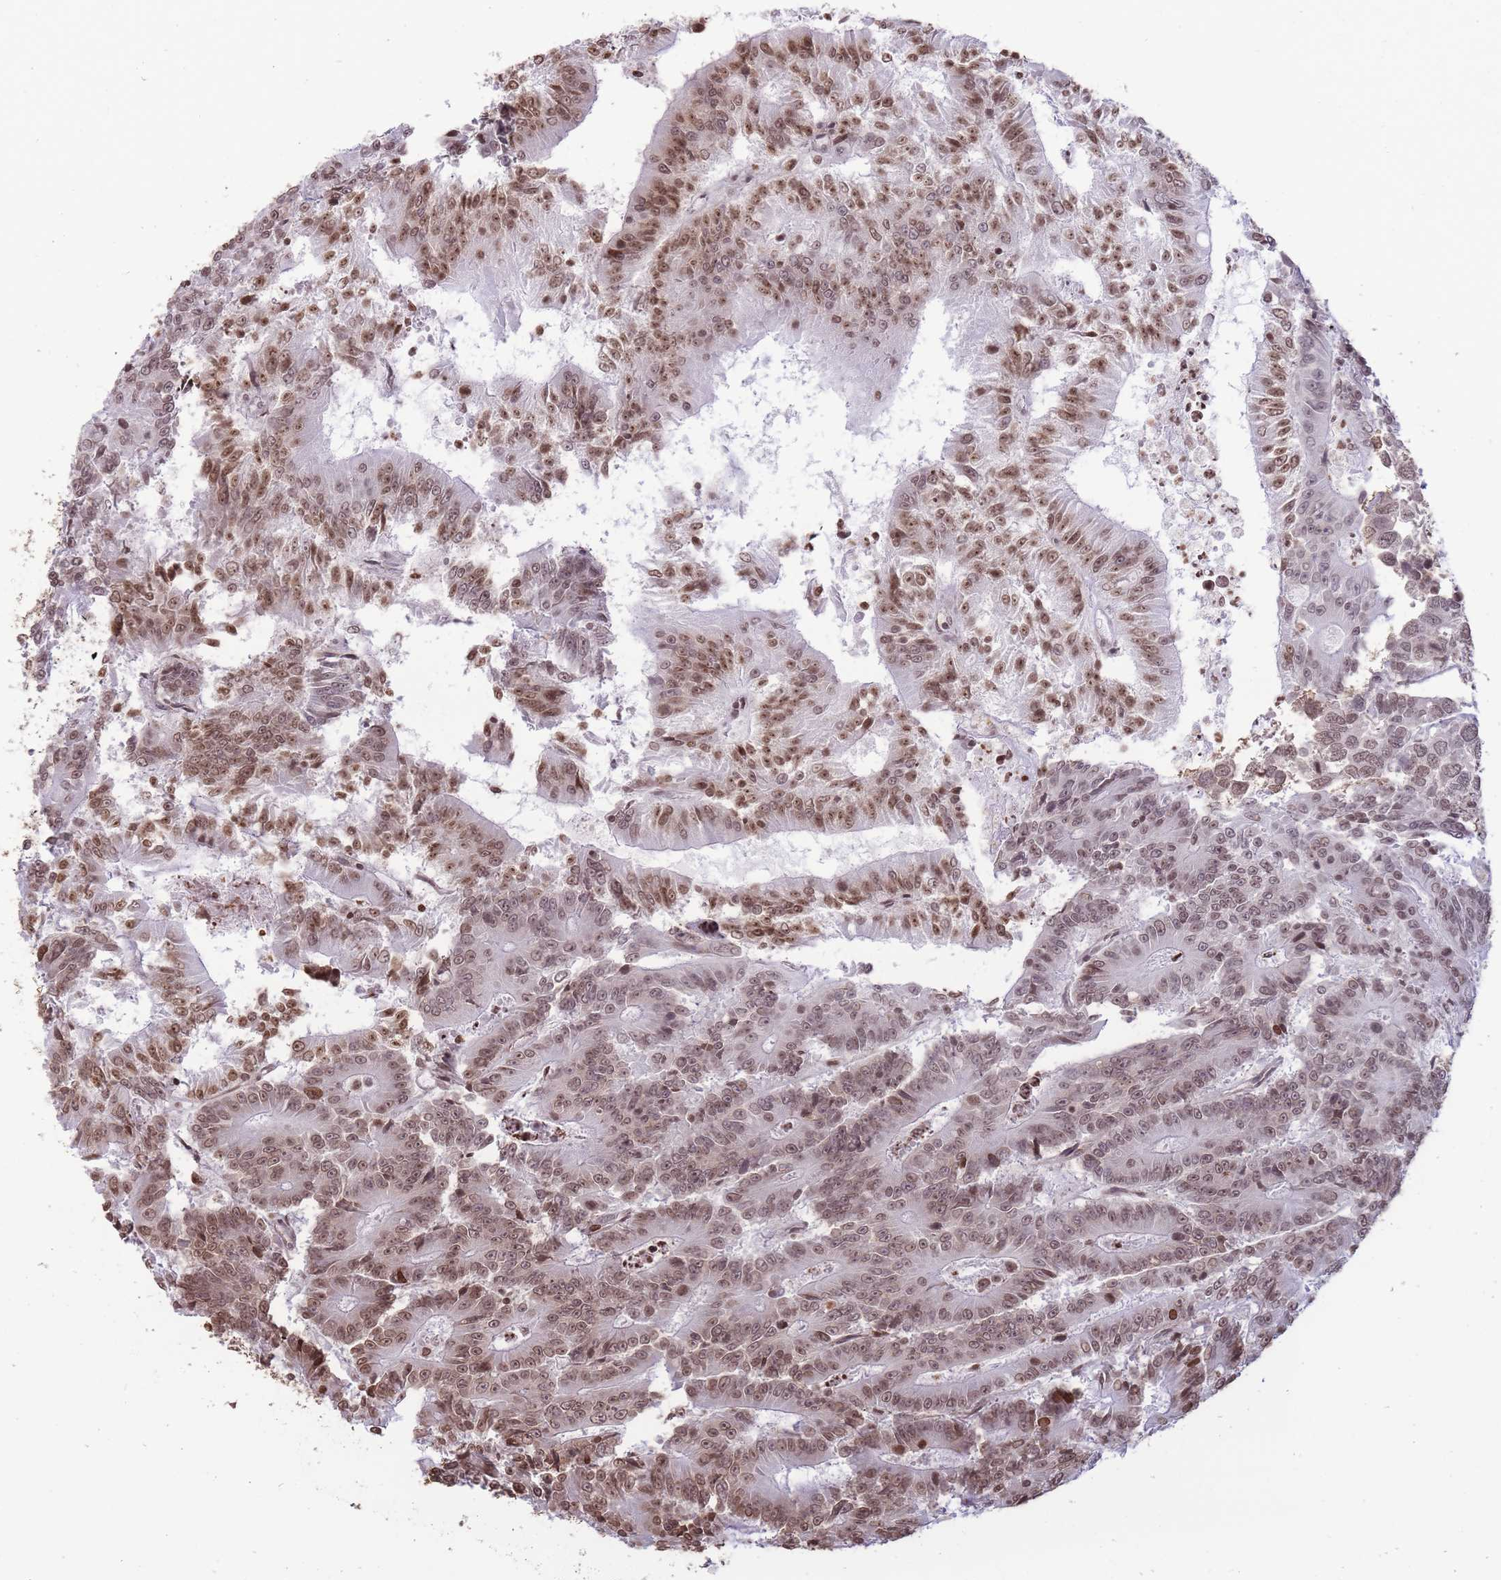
{"staining": {"intensity": "moderate", "quantity": ">75%", "location": "nuclear"}, "tissue": "colorectal cancer", "cell_type": "Tumor cells", "image_type": "cancer", "snomed": [{"axis": "morphology", "description": "Adenocarcinoma, NOS"}, {"axis": "topography", "description": "Colon"}], "caption": "The immunohistochemical stain shows moderate nuclear staining in tumor cells of colorectal adenocarcinoma tissue.", "gene": "SHISAL1", "patient": {"sex": "male", "age": 83}}